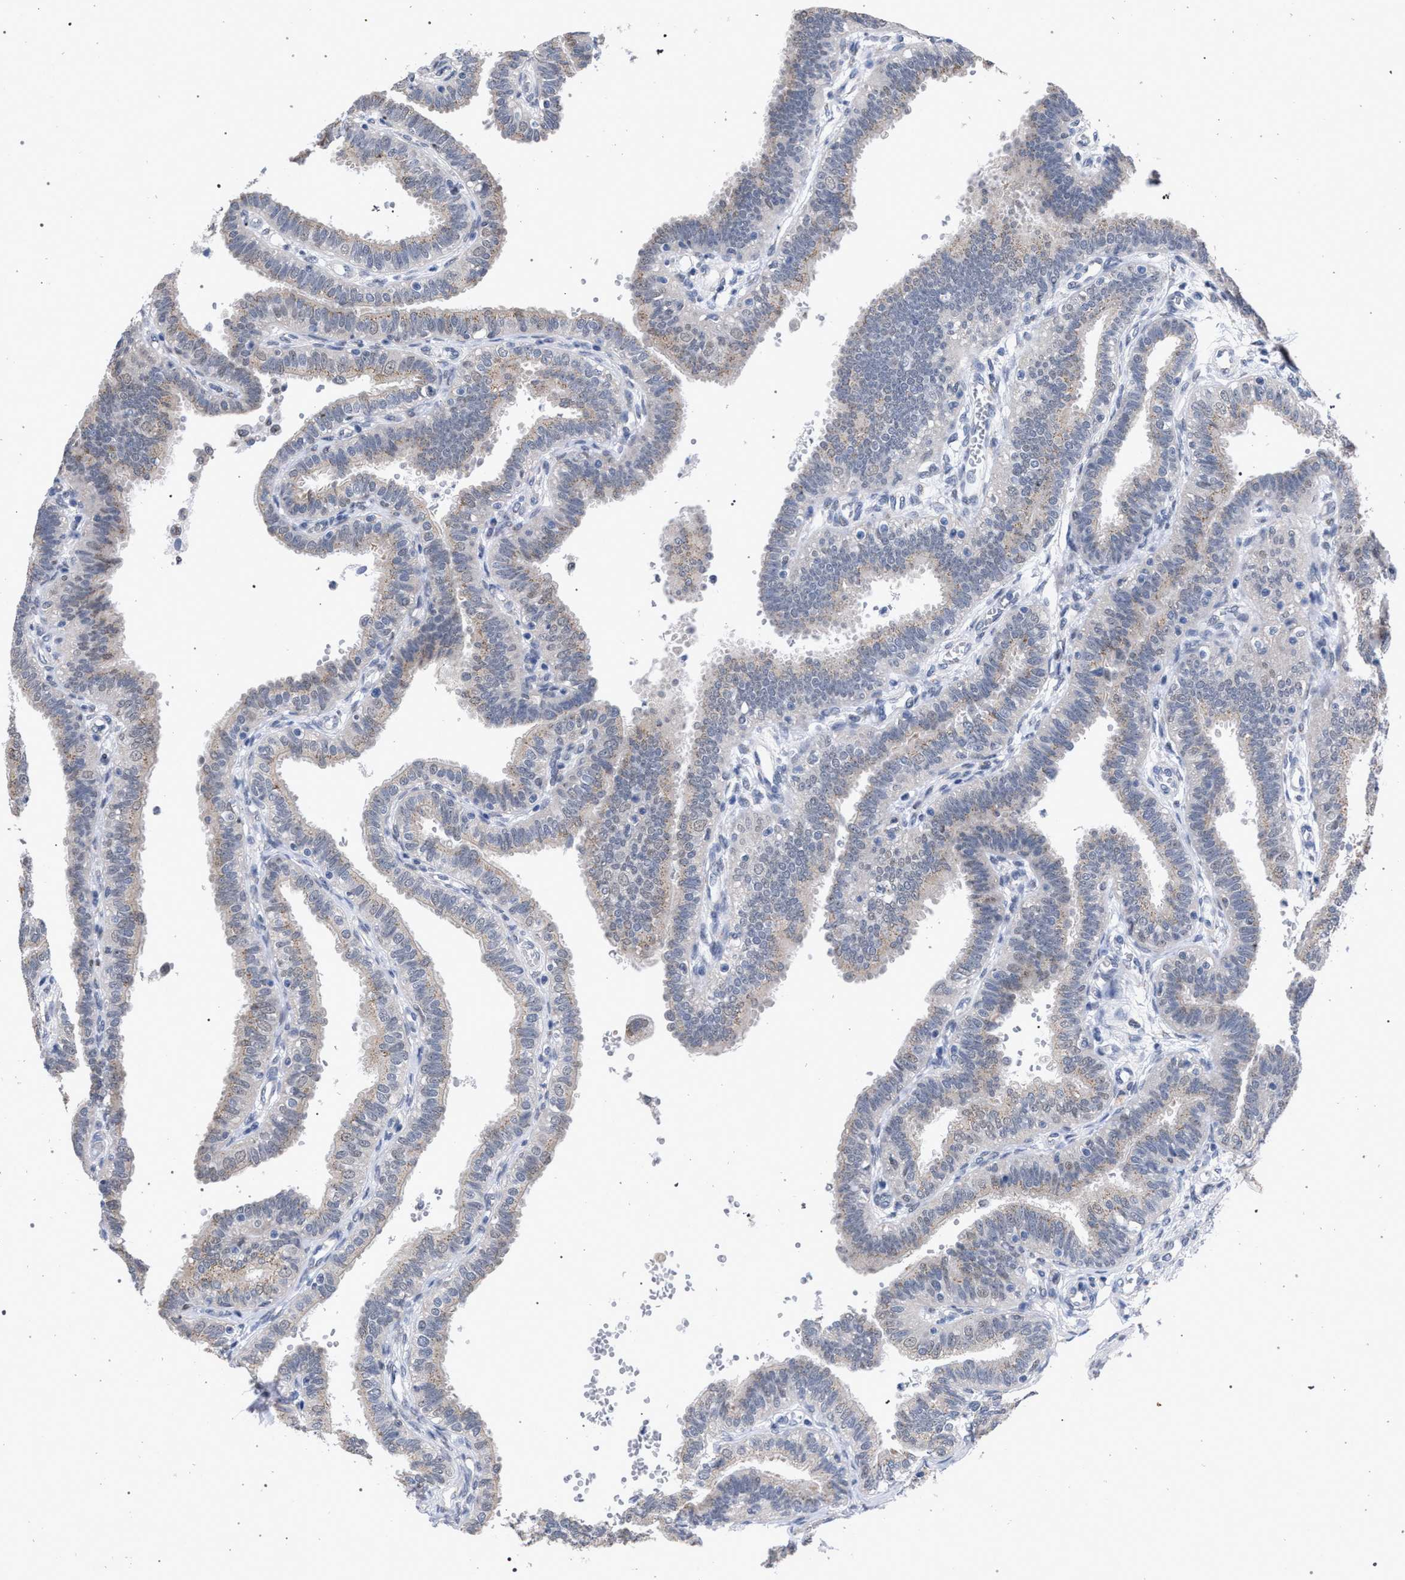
{"staining": {"intensity": "weak", "quantity": "<25%", "location": "cytoplasmic/membranous"}, "tissue": "fallopian tube", "cell_type": "Glandular cells", "image_type": "normal", "snomed": [{"axis": "morphology", "description": "Normal tissue, NOS"}, {"axis": "topography", "description": "Fallopian tube"}, {"axis": "topography", "description": "Placenta"}], "caption": "DAB (3,3'-diaminobenzidine) immunohistochemical staining of unremarkable human fallopian tube exhibits no significant expression in glandular cells.", "gene": "GOLGA2", "patient": {"sex": "female", "age": 34}}